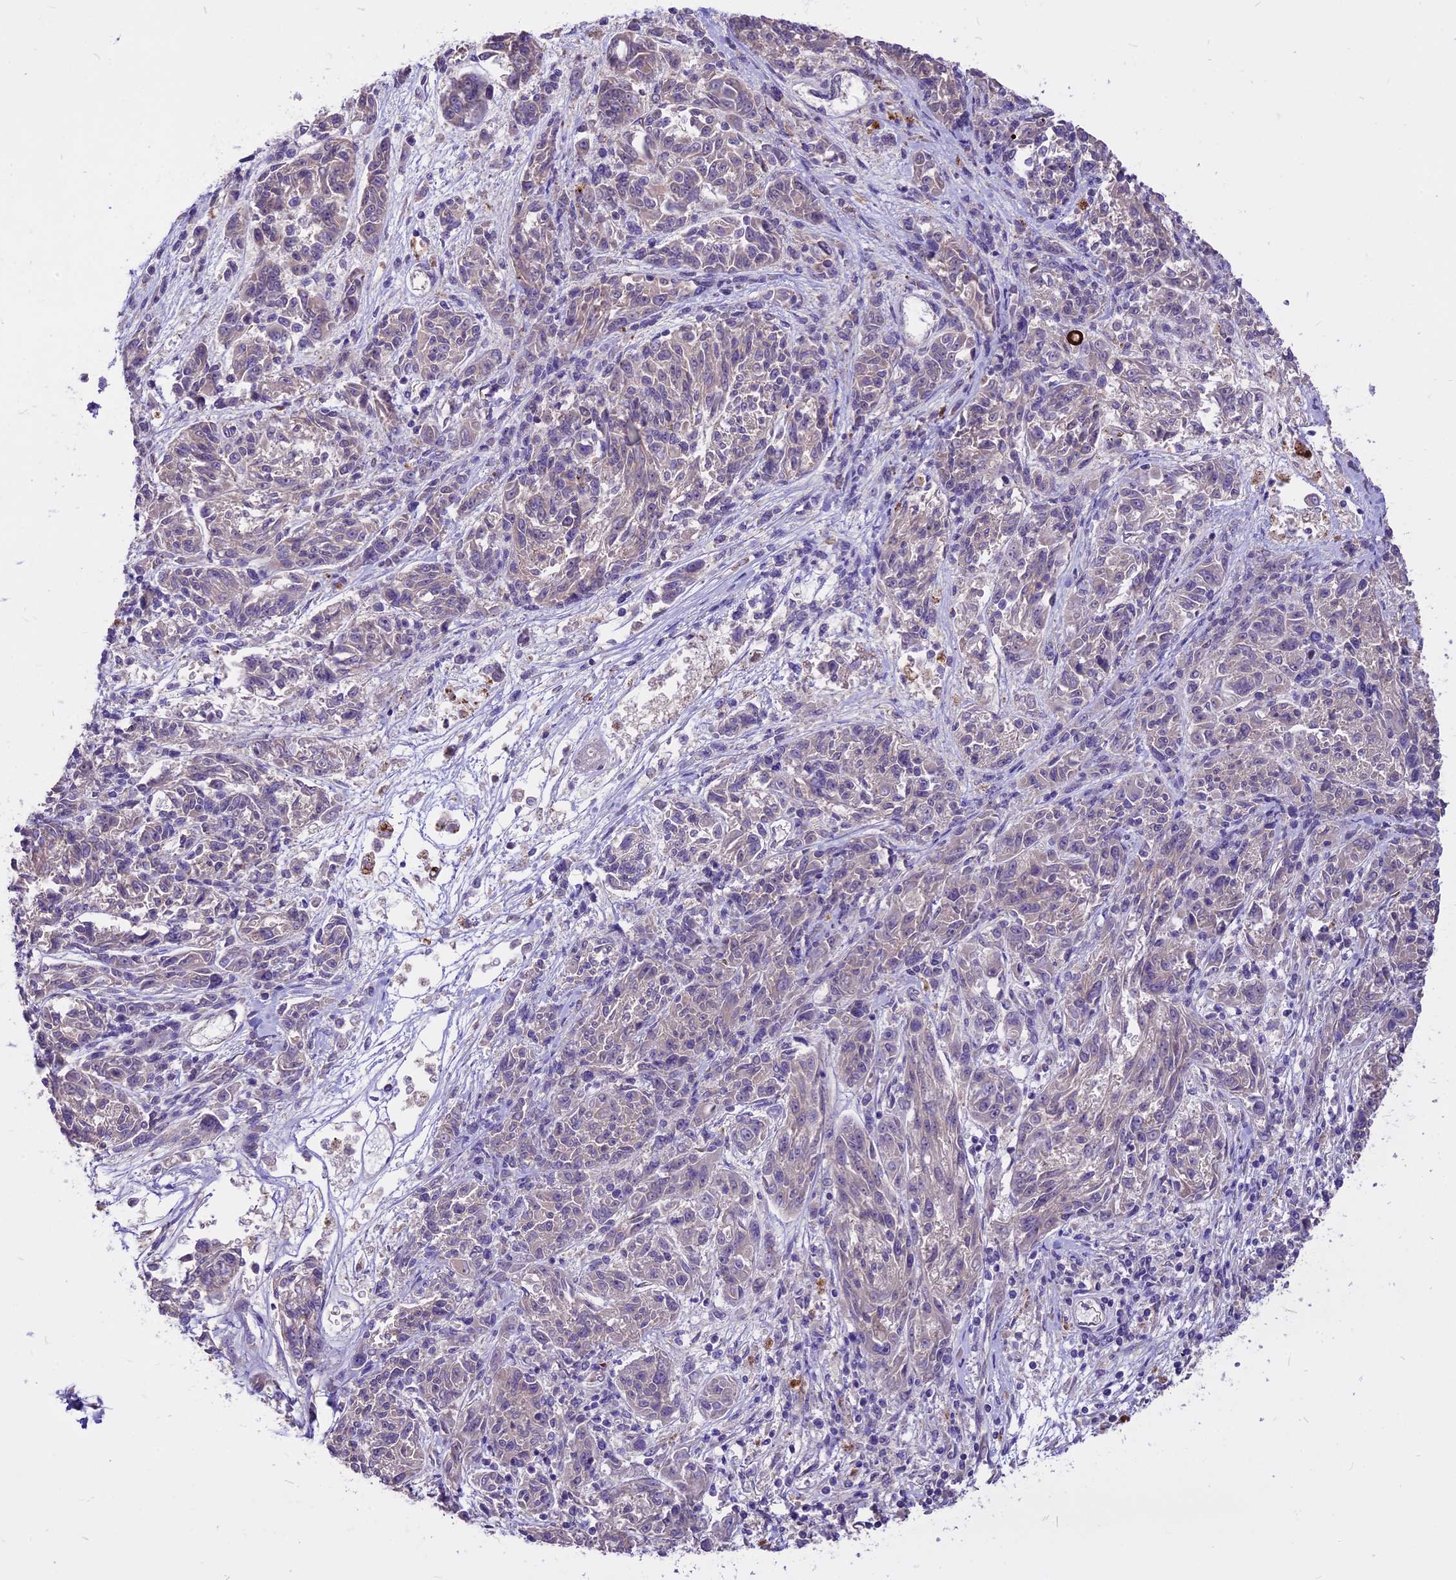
{"staining": {"intensity": "weak", "quantity": "<25%", "location": "cytoplasmic/membranous"}, "tissue": "melanoma", "cell_type": "Tumor cells", "image_type": "cancer", "snomed": [{"axis": "morphology", "description": "Malignant melanoma, NOS"}, {"axis": "topography", "description": "Skin"}], "caption": "The micrograph demonstrates no staining of tumor cells in malignant melanoma.", "gene": "ANO3", "patient": {"sex": "male", "age": 53}}